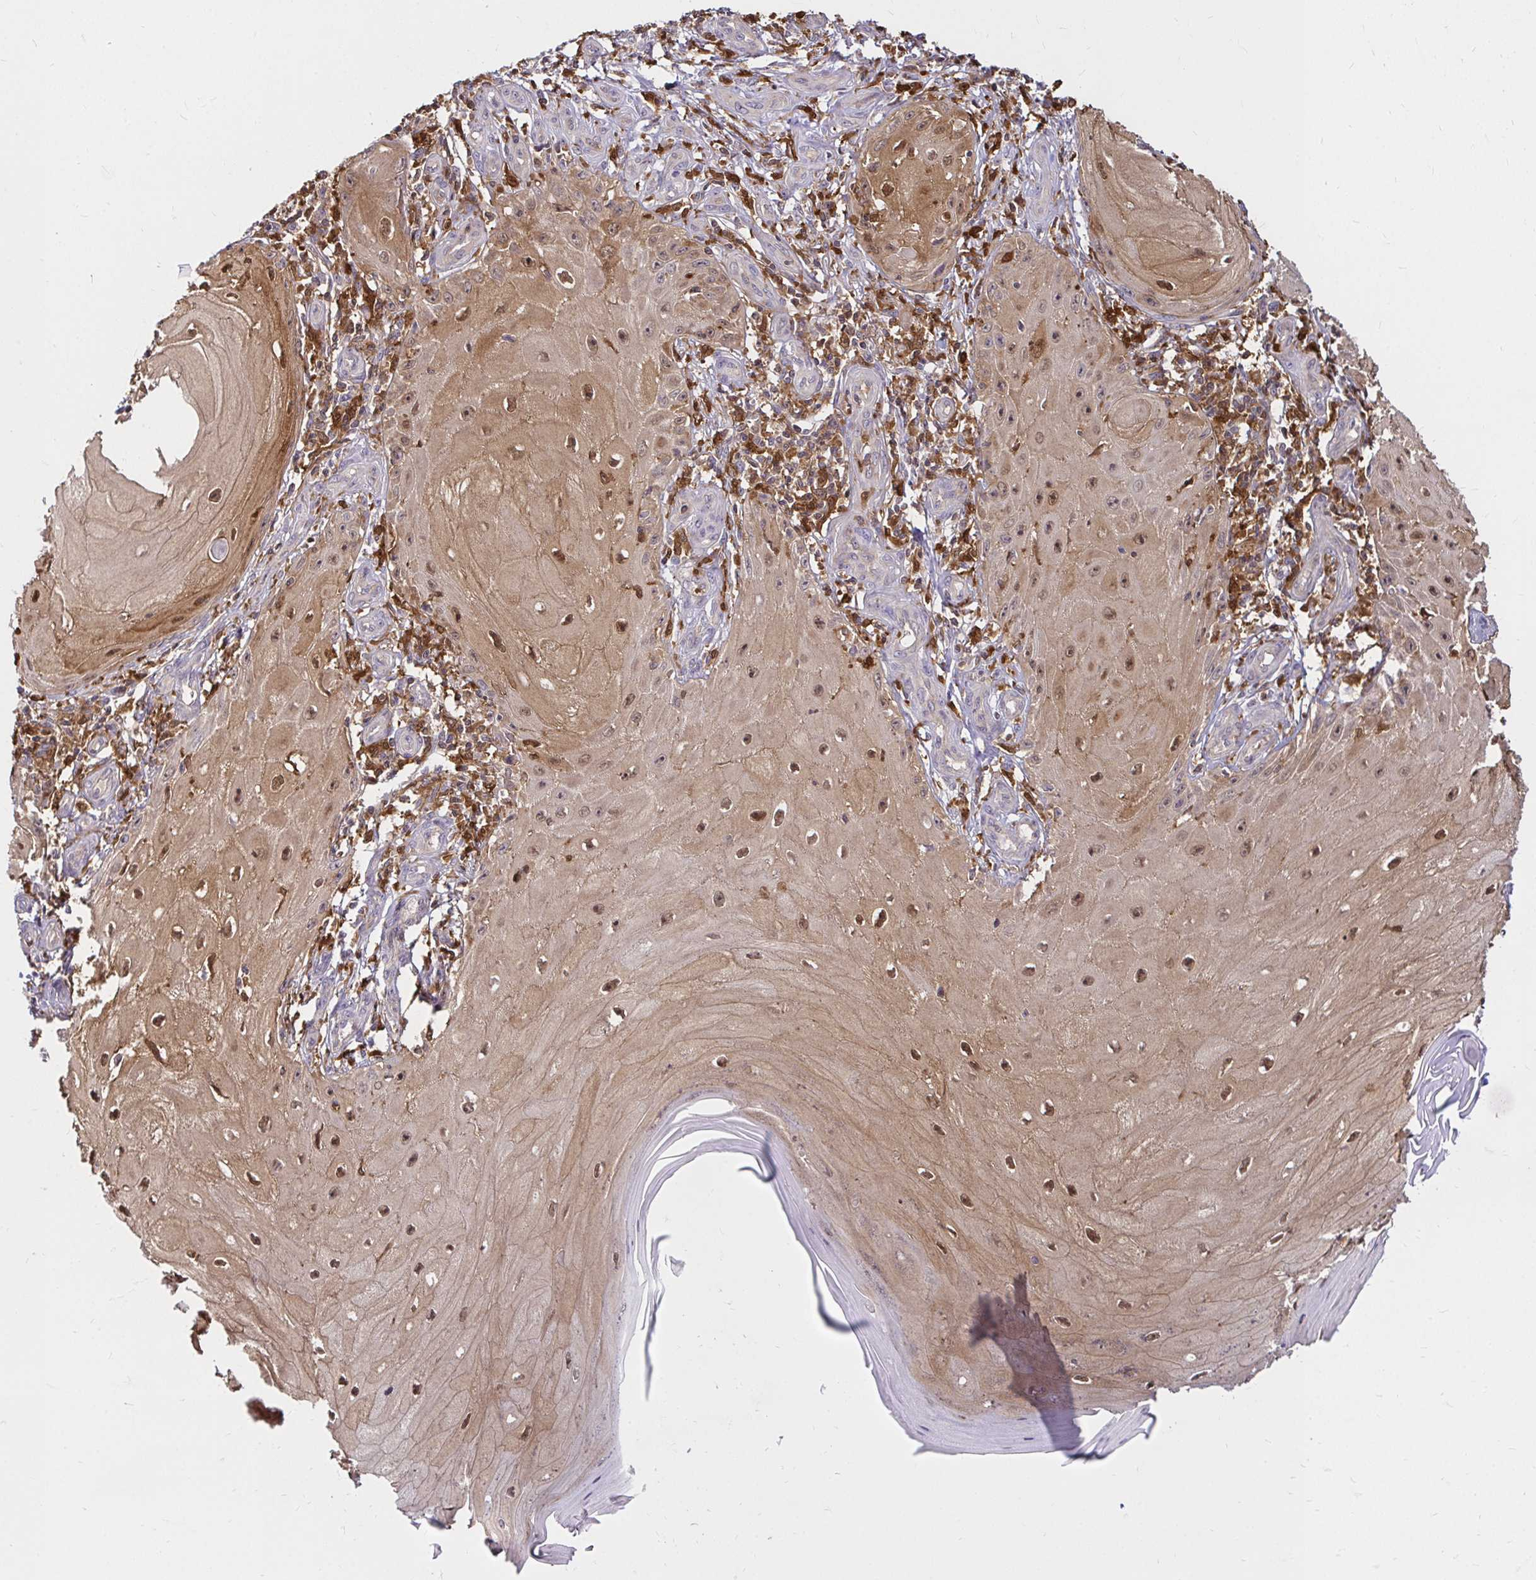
{"staining": {"intensity": "weak", "quantity": ">75%", "location": "cytoplasmic/membranous,nuclear"}, "tissue": "skin cancer", "cell_type": "Tumor cells", "image_type": "cancer", "snomed": [{"axis": "morphology", "description": "Squamous cell carcinoma, NOS"}, {"axis": "topography", "description": "Skin"}], "caption": "Tumor cells show low levels of weak cytoplasmic/membranous and nuclear staining in about >75% of cells in human skin cancer.", "gene": "PYCARD", "patient": {"sex": "female", "age": 77}}